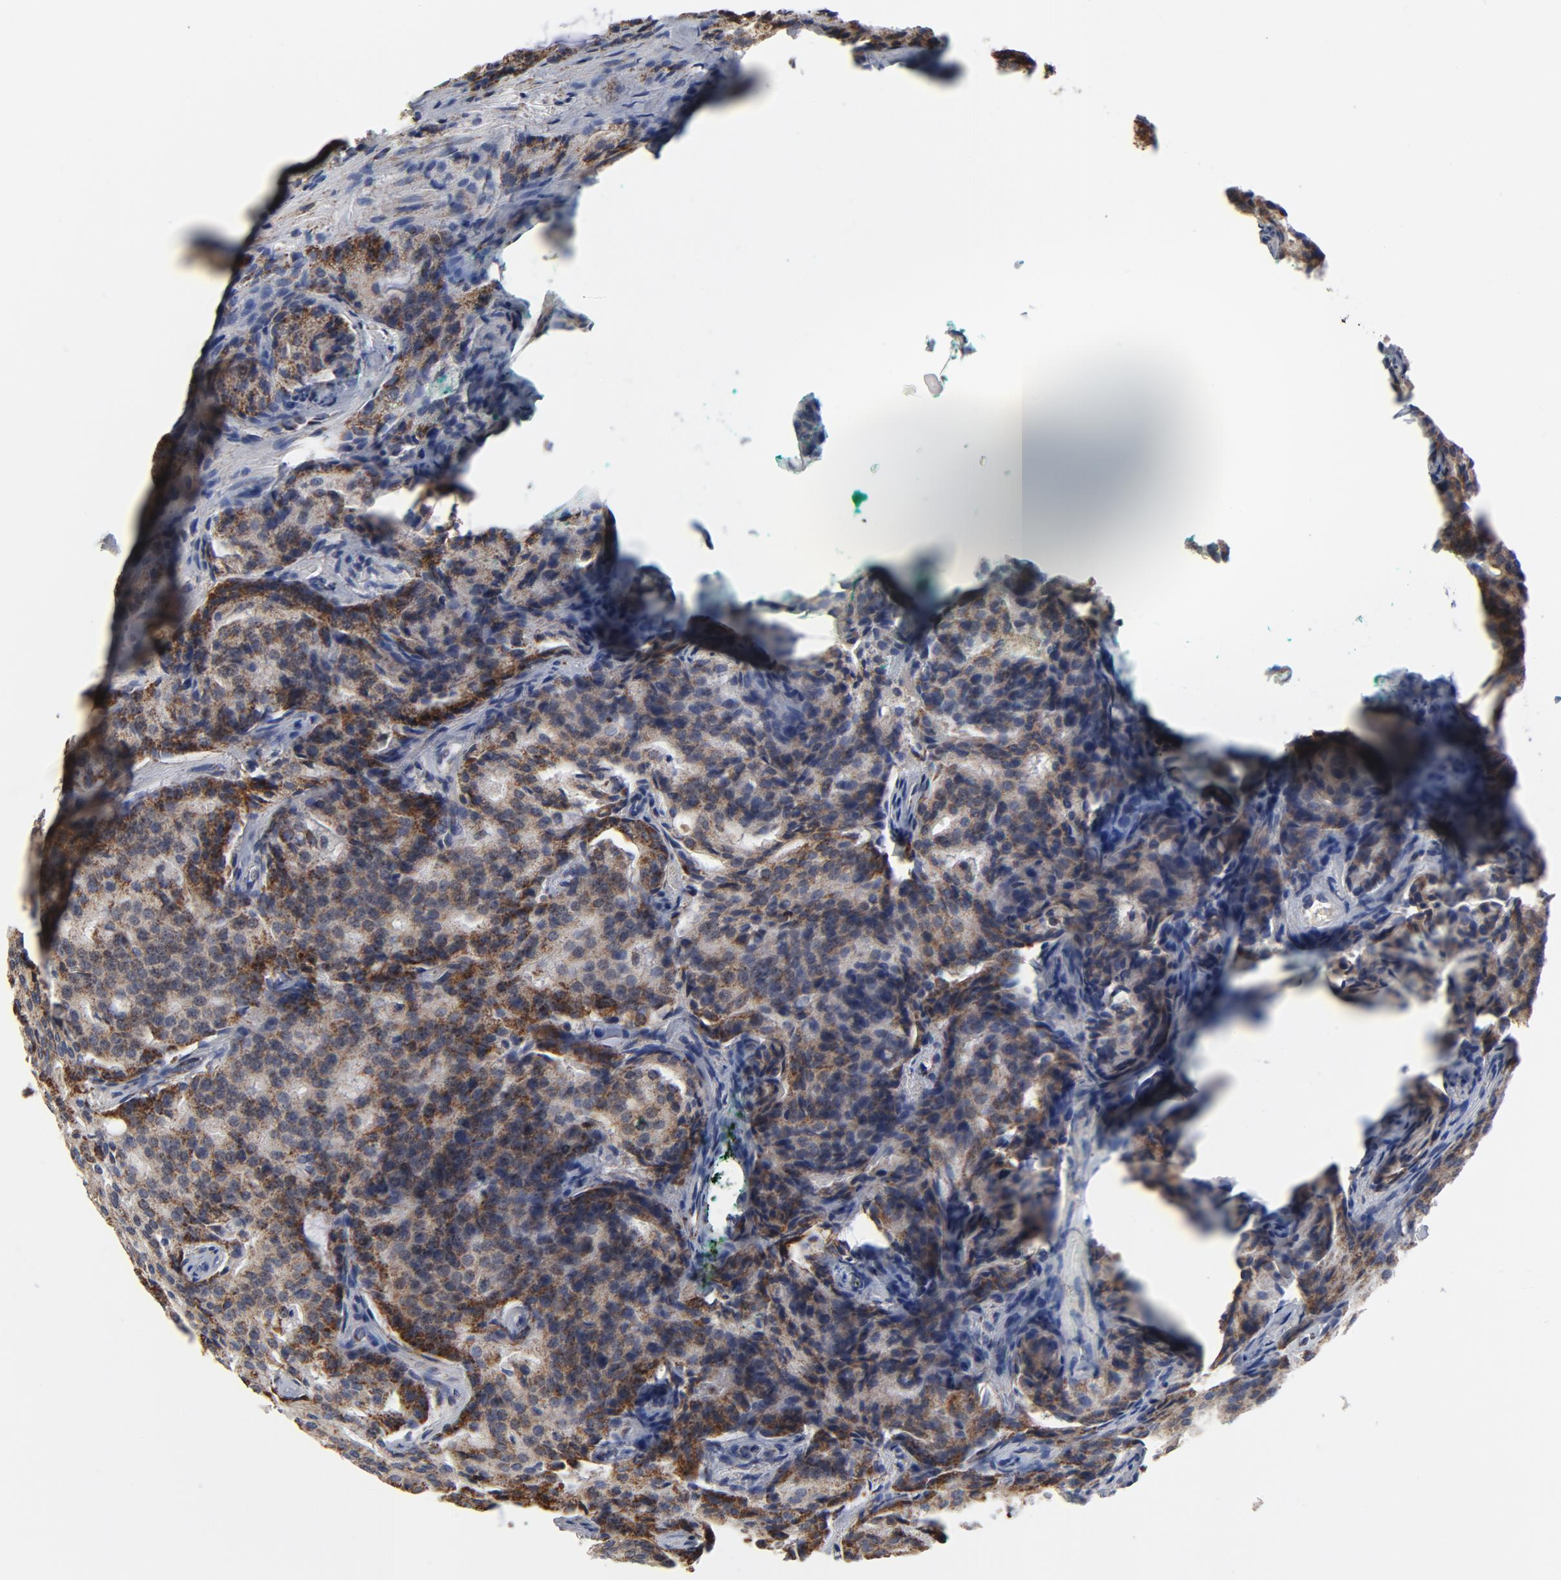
{"staining": {"intensity": "moderate", "quantity": ">75%", "location": "cytoplasmic/membranous"}, "tissue": "prostate cancer", "cell_type": "Tumor cells", "image_type": "cancer", "snomed": [{"axis": "morphology", "description": "Adenocarcinoma, High grade"}, {"axis": "topography", "description": "Prostate"}], "caption": "Protein analysis of prostate cancer tissue reveals moderate cytoplasmic/membranous positivity in about >75% of tumor cells.", "gene": "NDUFV2", "patient": {"sex": "male", "age": 72}}